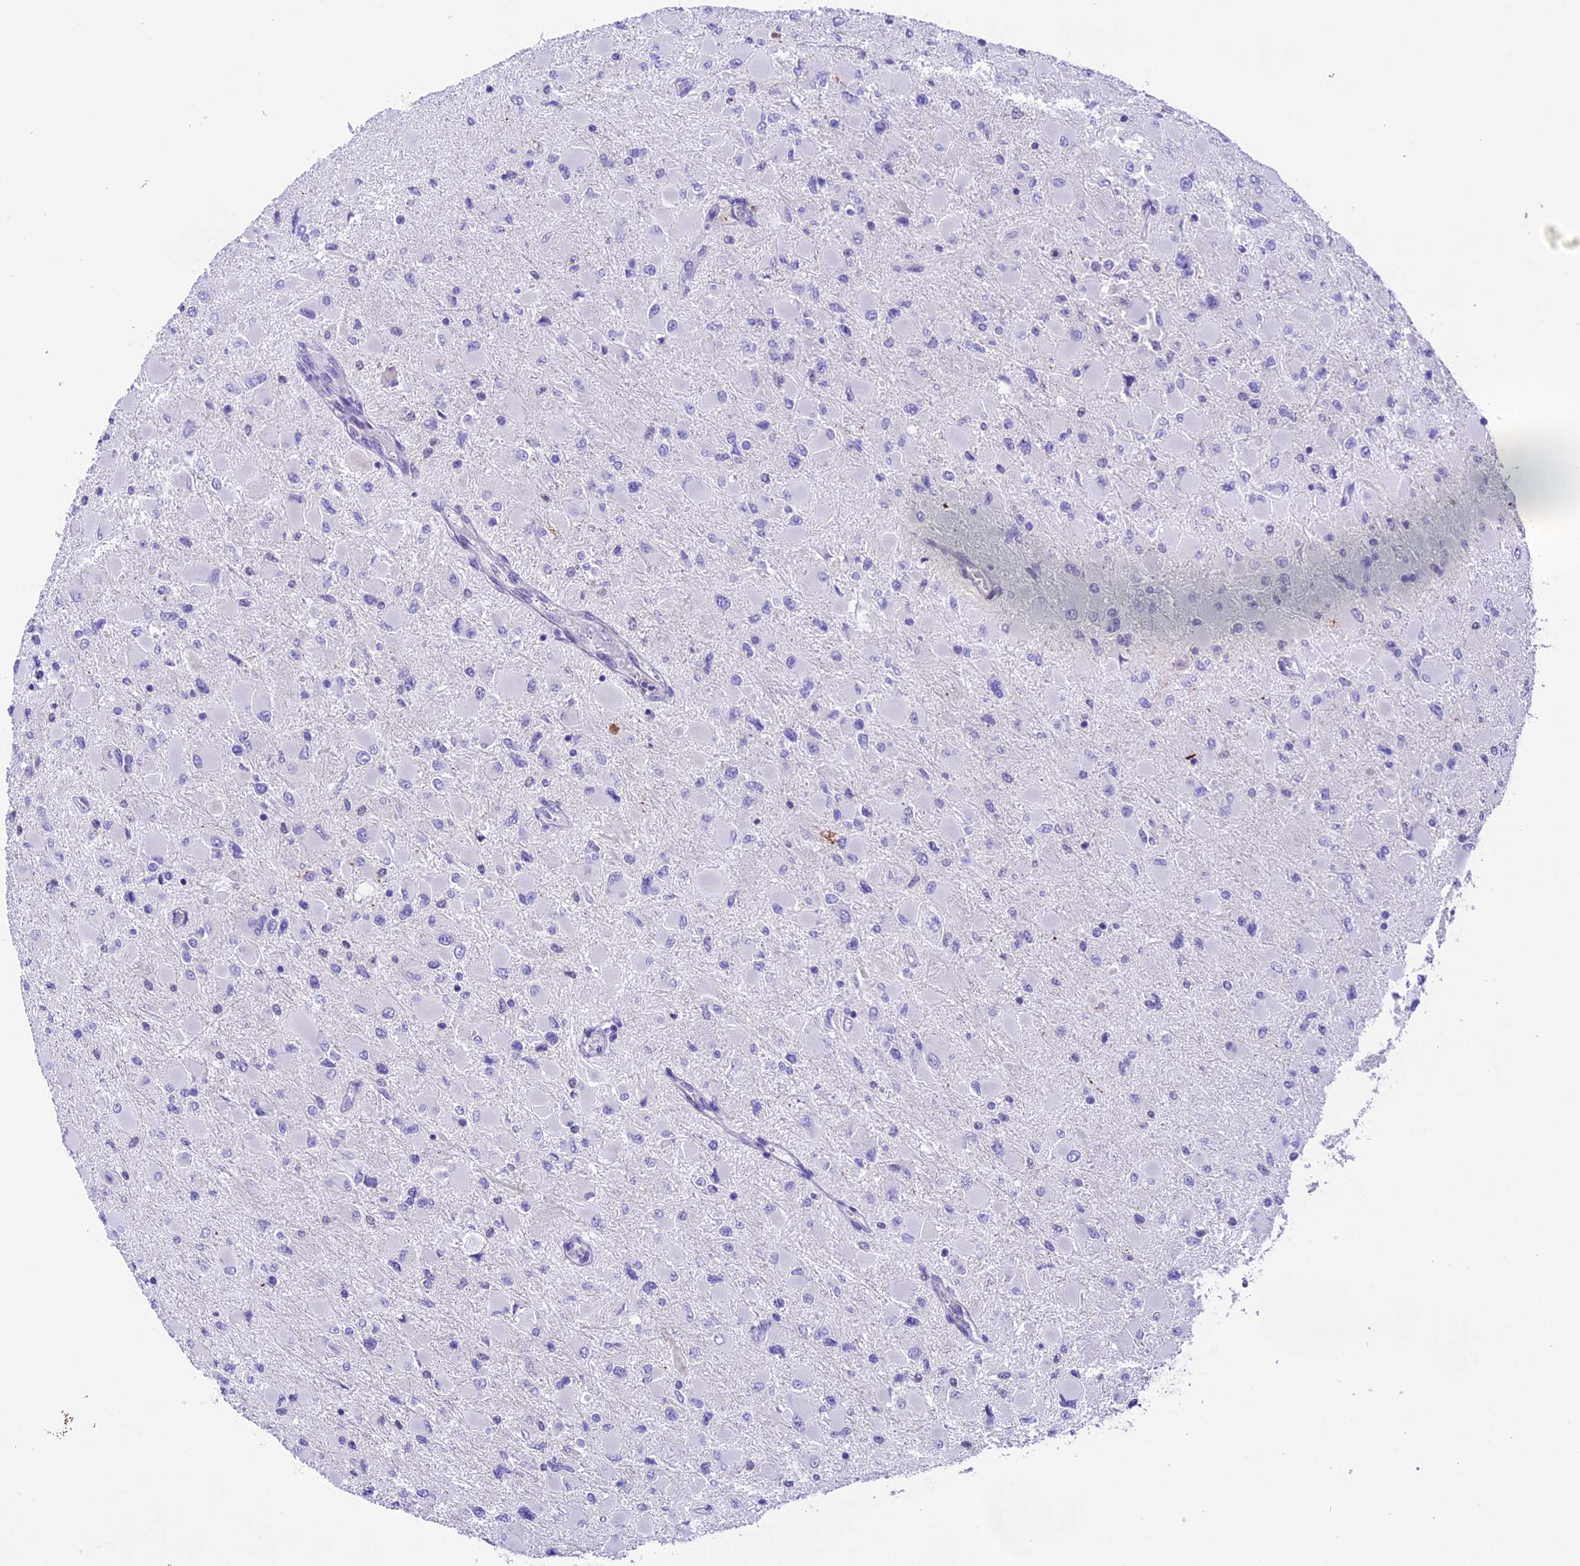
{"staining": {"intensity": "negative", "quantity": "none", "location": "none"}, "tissue": "glioma", "cell_type": "Tumor cells", "image_type": "cancer", "snomed": [{"axis": "morphology", "description": "Glioma, malignant, High grade"}, {"axis": "topography", "description": "Cerebral cortex"}], "caption": "Tumor cells show no significant expression in malignant glioma (high-grade). Brightfield microscopy of IHC stained with DAB (brown) and hematoxylin (blue), captured at high magnification.", "gene": "PRR15", "patient": {"sex": "female", "age": 36}}